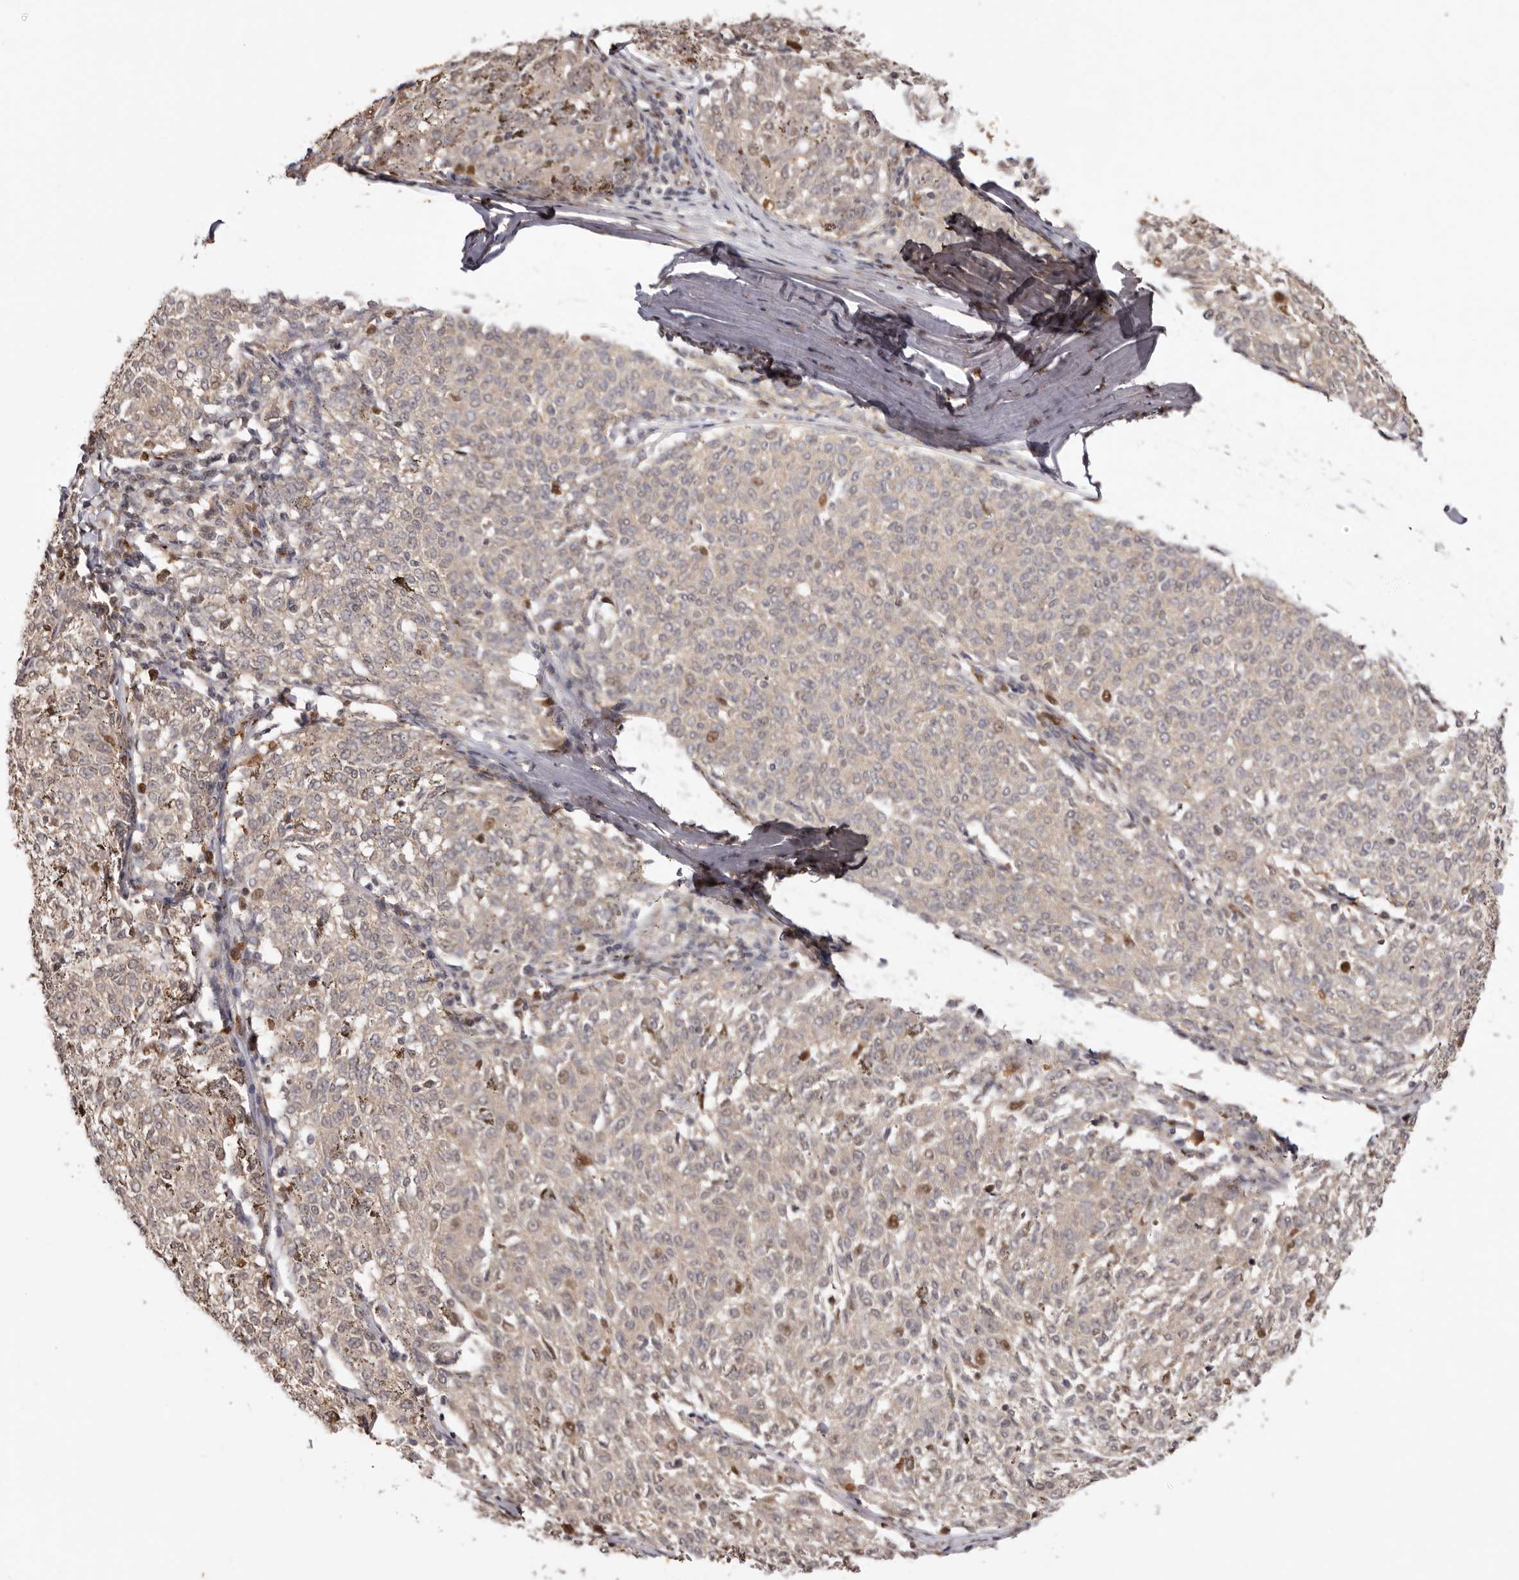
{"staining": {"intensity": "moderate", "quantity": "<25%", "location": "nuclear"}, "tissue": "melanoma", "cell_type": "Tumor cells", "image_type": "cancer", "snomed": [{"axis": "morphology", "description": "Malignant melanoma, NOS"}, {"axis": "topography", "description": "Skin"}], "caption": "Immunohistochemistry of human melanoma shows low levels of moderate nuclear expression in approximately <25% of tumor cells.", "gene": "NOTCH1", "patient": {"sex": "female", "age": 72}}